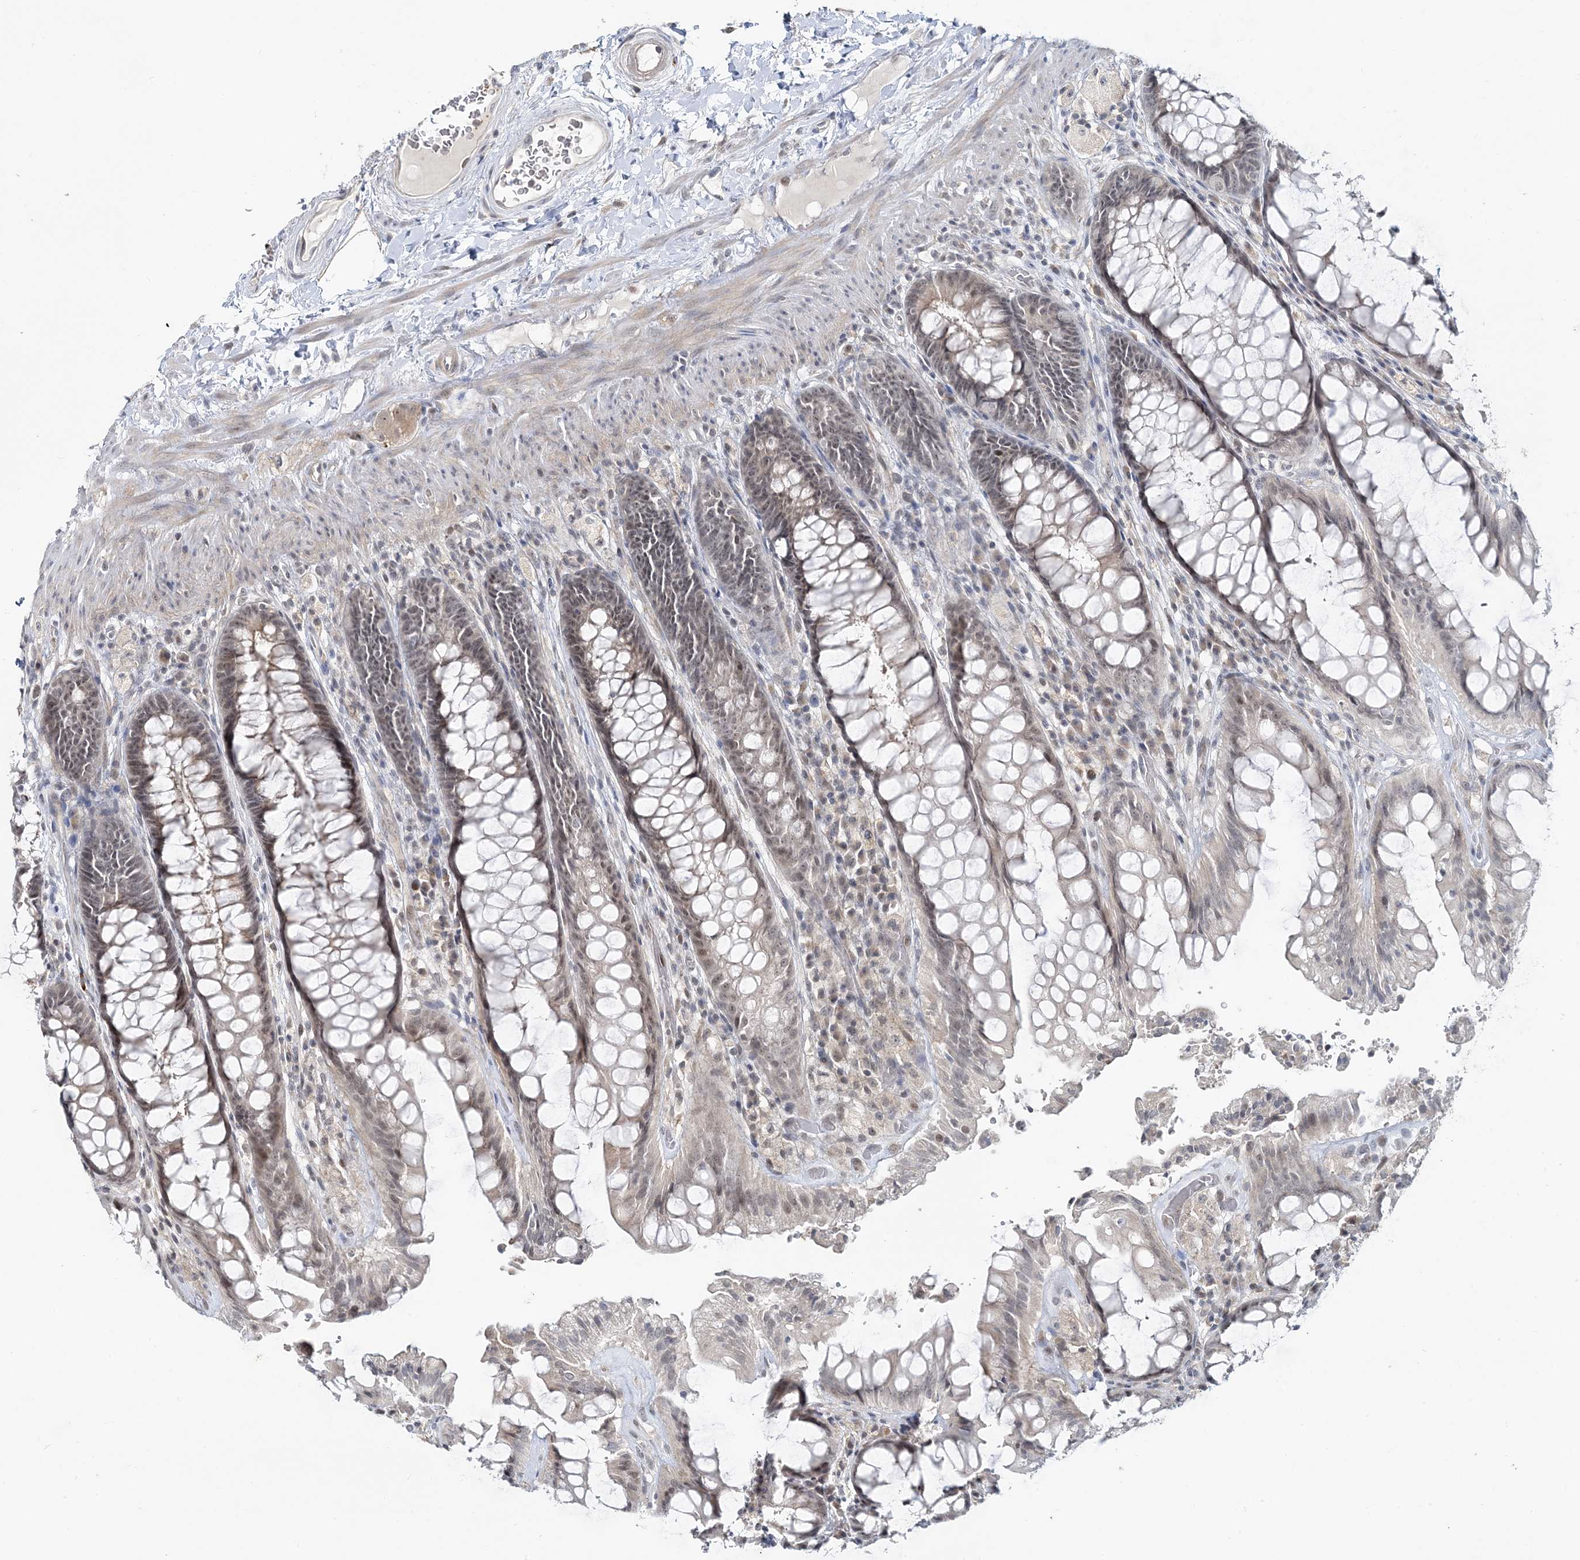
{"staining": {"intensity": "weak", "quantity": "25%-75%", "location": "cytoplasmic/membranous,nuclear"}, "tissue": "rectum", "cell_type": "Glandular cells", "image_type": "normal", "snomed": [{"axis": "morphology", "description": "Normal tissue, NOS"}, {"axis": "topography", "description": "Rectum"}], "caption": "This image displays immunohistochemistry (IHC) staining of normal rectum, with low weak cytoplasmic/membranous,nuclear staining in approximately 25%-75% of glandular cells.", "gene": "LEXM", "patient": {"sex": "female", "age": 46}}